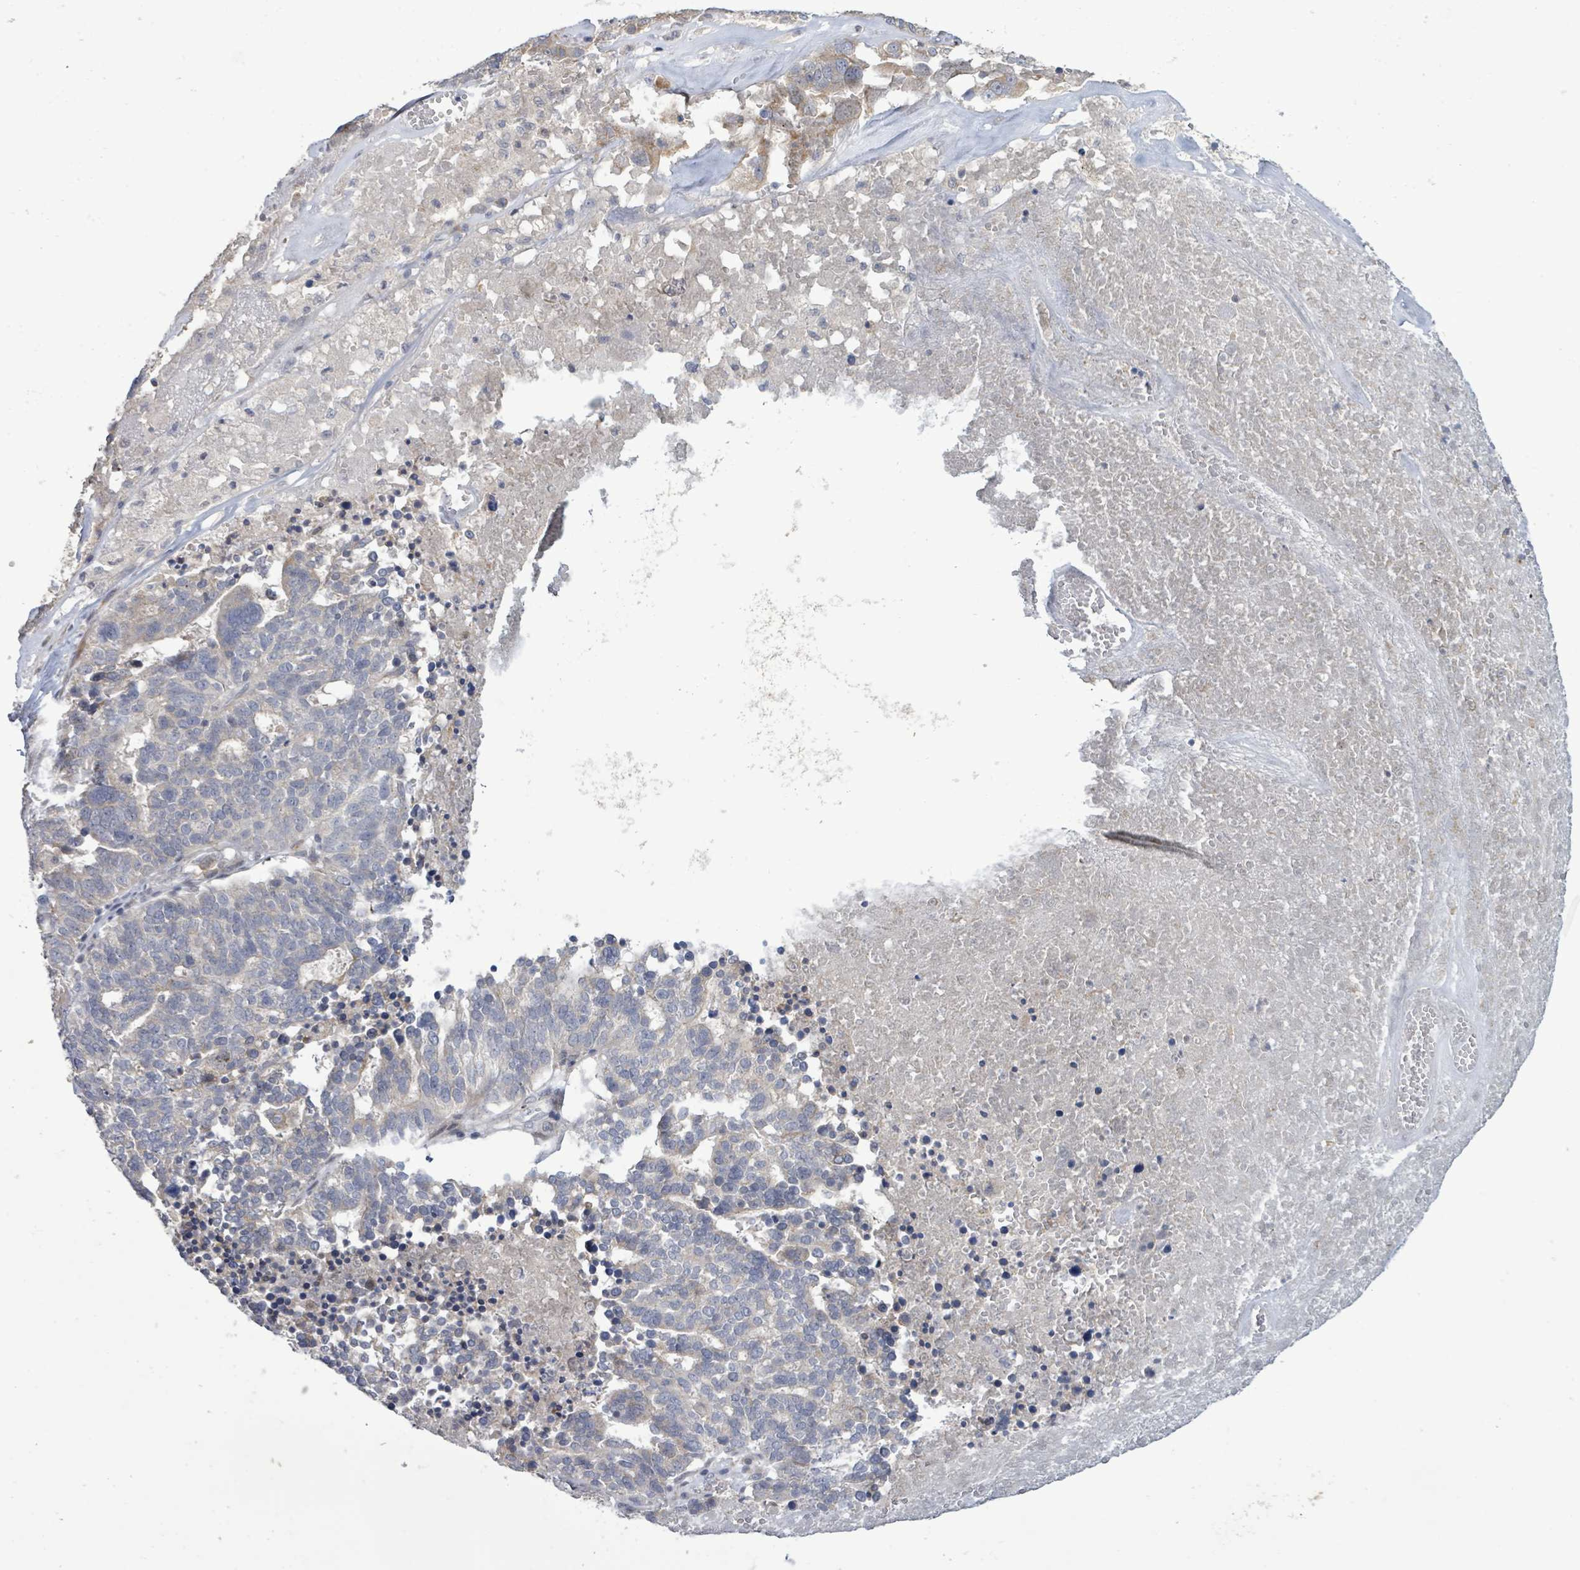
{"staining": {"intensity": "negative", "quantity": "none", "location": "none"}, "tissue": "ovarian cancer", "cell_type": "Tumor cells", "image_type": "cancer", "snomed": [{"axis": "morphology", "description": "Cystadenocarcinoma, serous, NOS"}, {"axis": "topography", "description": "Ovary"}], "caption": "DAB immunohistochemical staining of ovarian serous cystadenocarcinoma shows no significant positivity in tumor cells.", "gene": "SLIT3", "patient": {"sex": "female", "age": 59}}